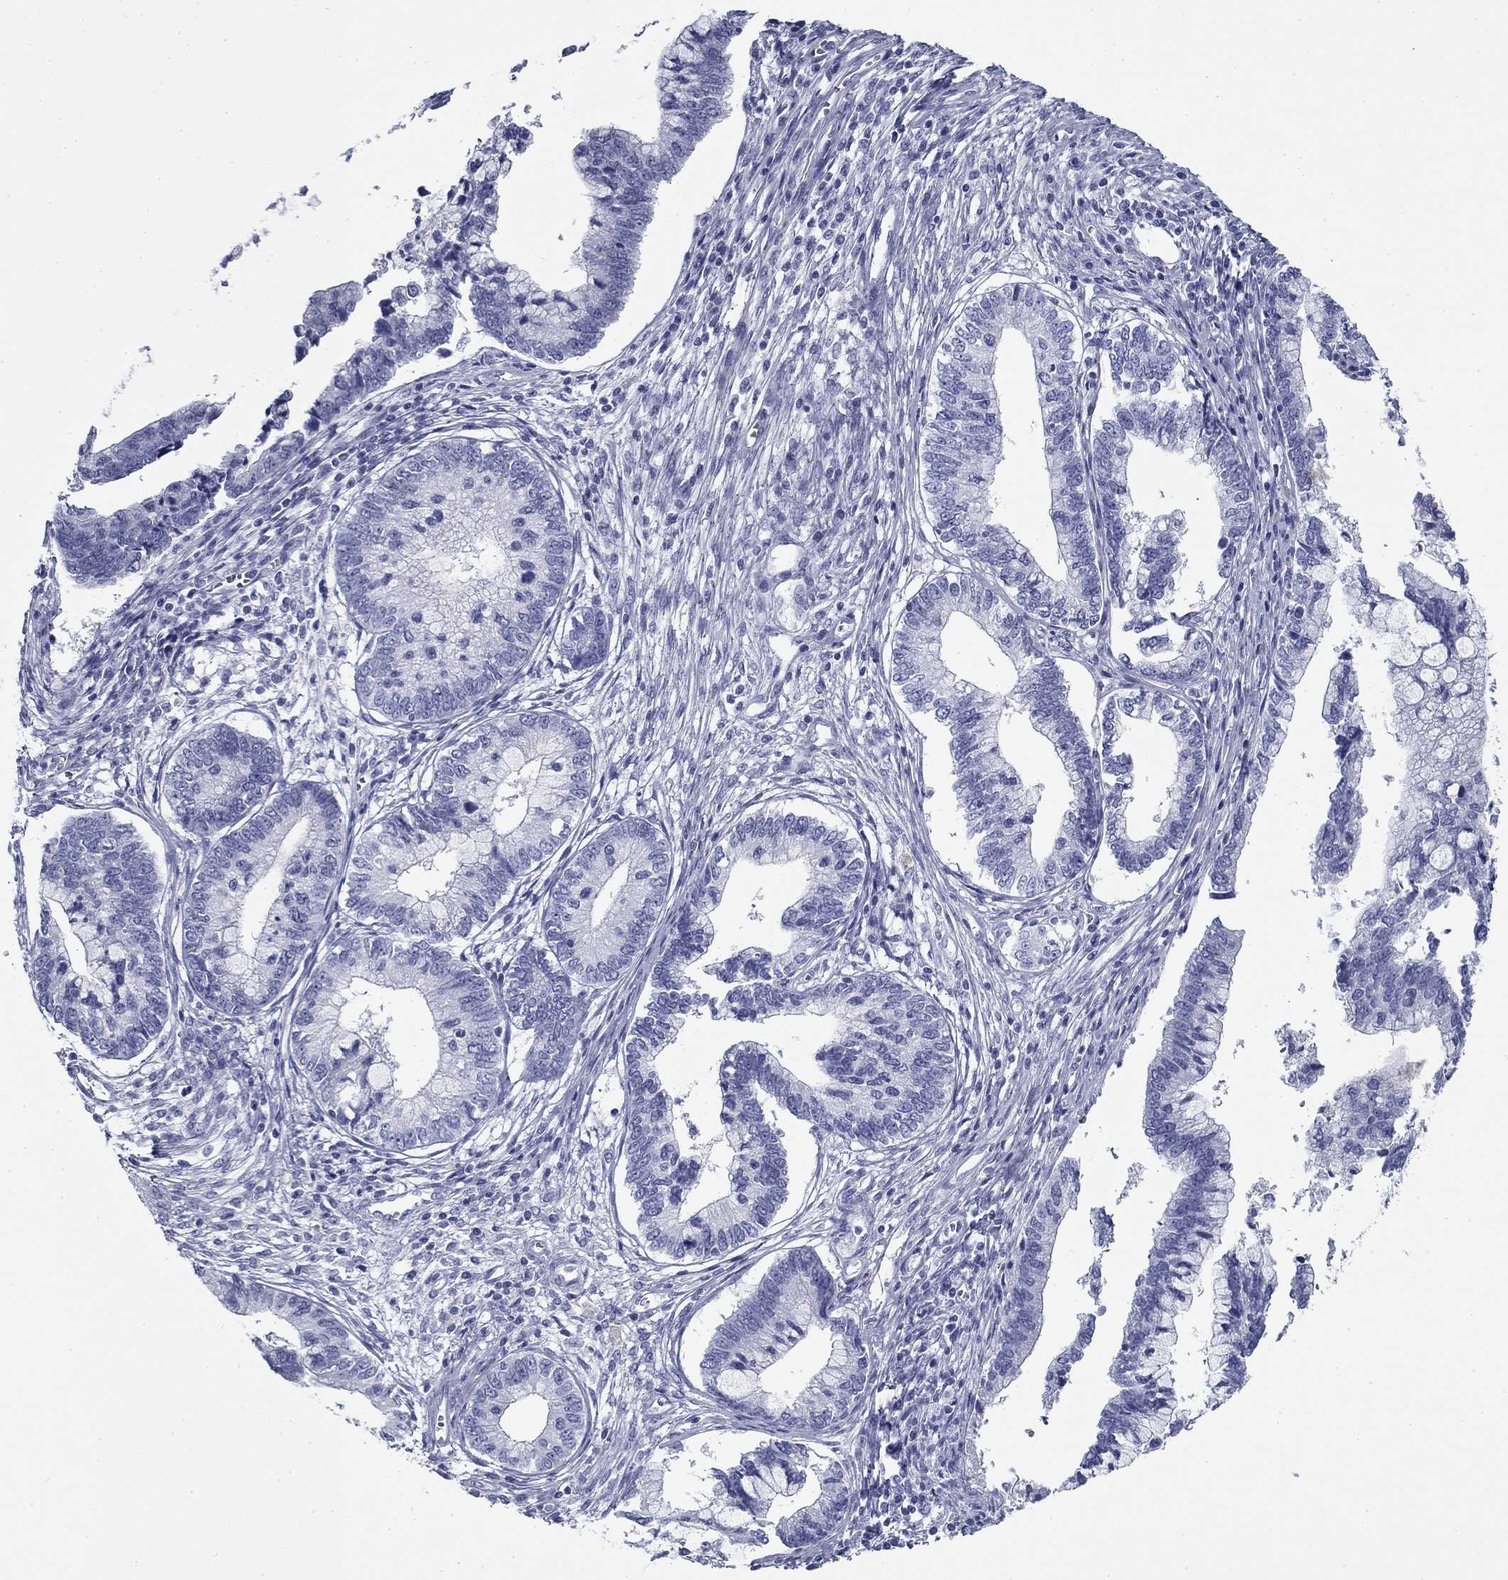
{"staining": {"intensity": "negative", "quantity": "none", "location": "none"}, "tissue": "cervical cancer", "cell_type": "Tumor cells", "image_type": "cancer", "snomed": [{"axis": "morphology", "description": "Adenocarcinoma, NOS"}, {"axis": "topography", "description": "Cervix"}], "caption": "This is an immunohistochemistry (IHC) micrograph of human adenocarcinoma (cervical). There is no staining in tumor cells.", "gene": "ZP2", "patient": {"sex": "female", "age": 44}}